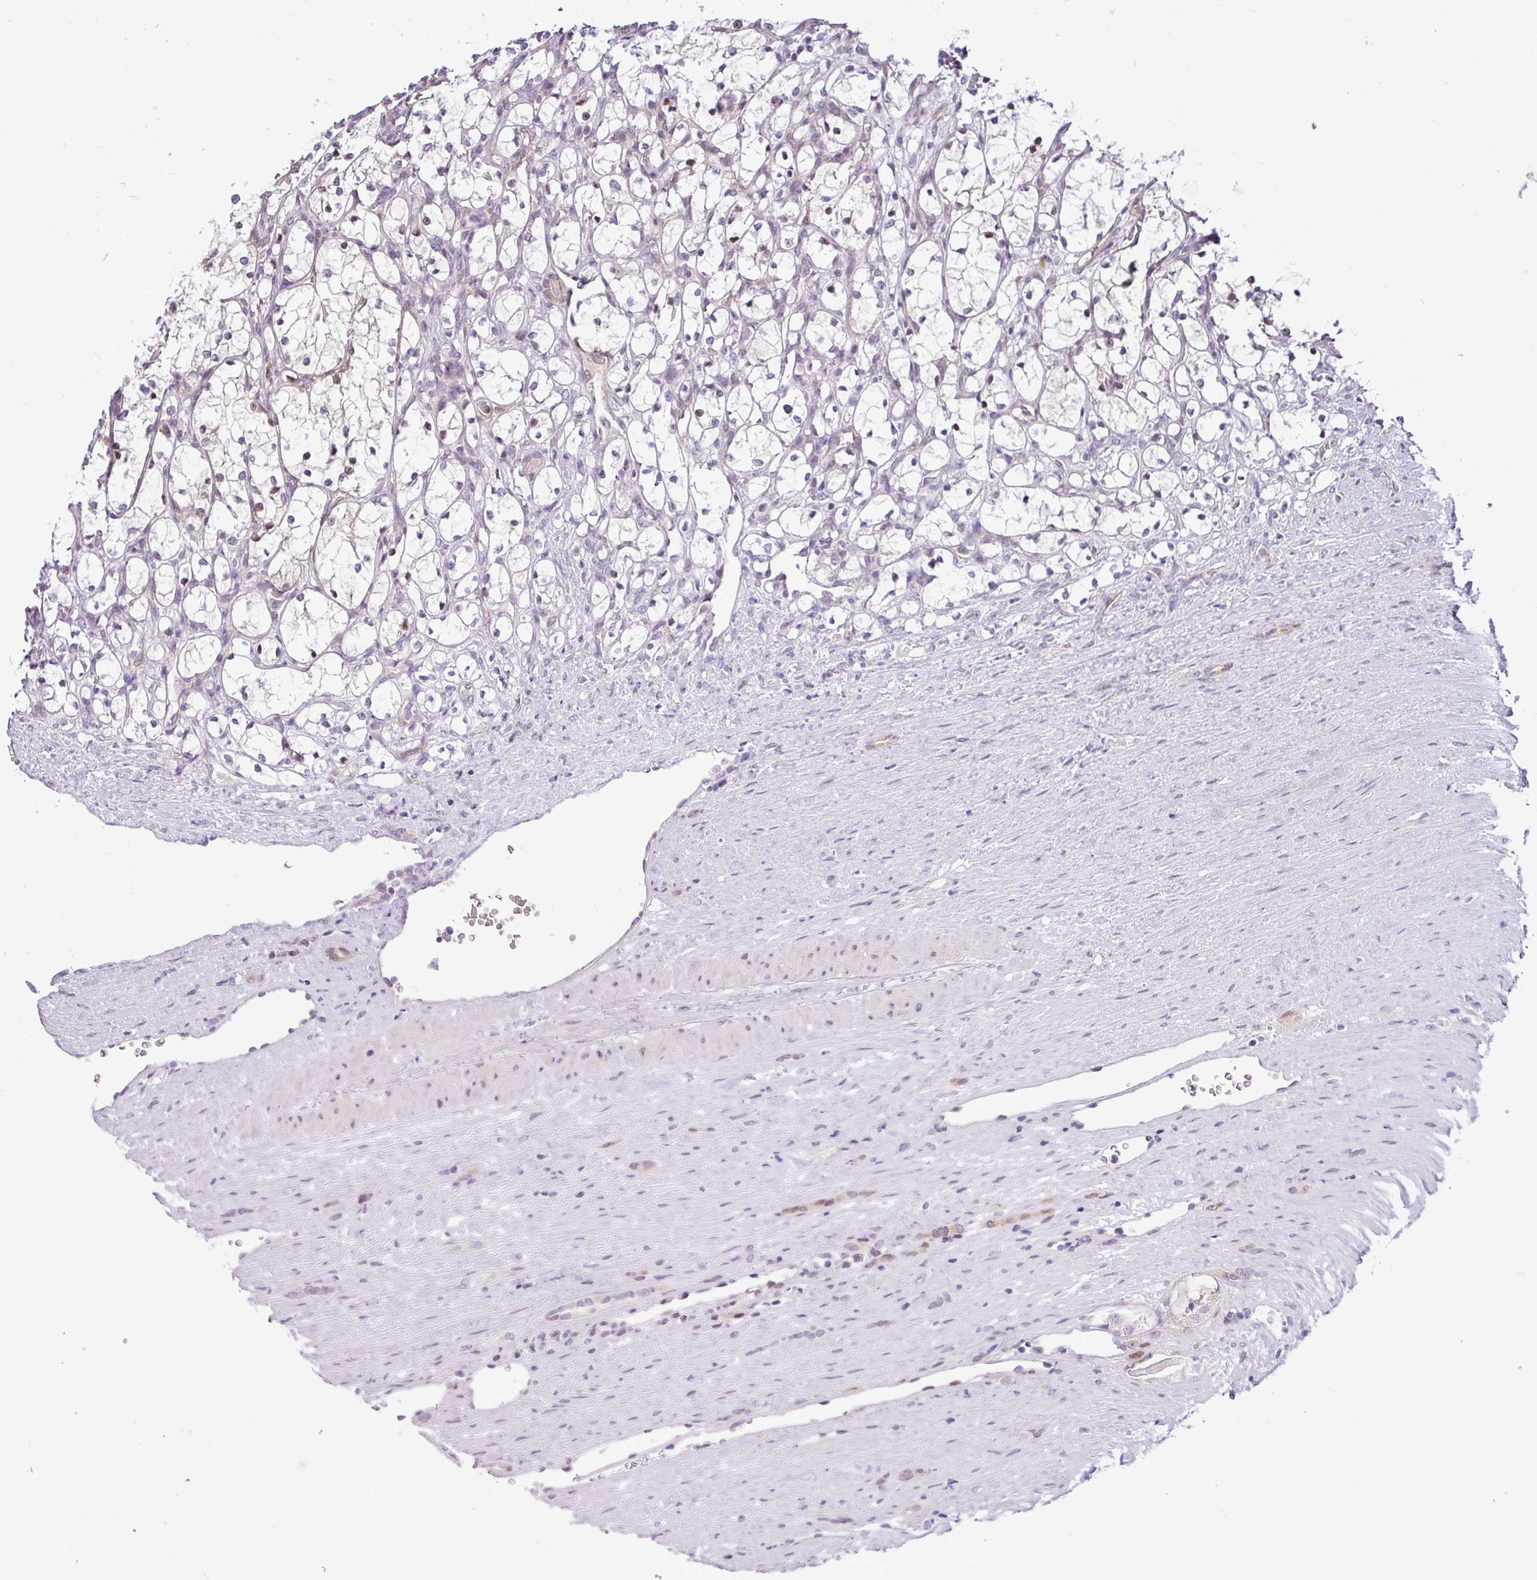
{"staining": {"intensity": "weak", "quantity": "<25%", "location": "nuclear"}, "tissue": "renal cancer", "cell_type": "Tumor cells", "image_type": "cancer", "snomed": [{"axis": "morphology", "description": "Adenocarcinoma, NOS"}, {"axis": "topography", "description": "Kidney"}], "caption": "Histopathology image shows no significant protein expression in tumor cells of renal cancer.", "gene": "NDUFB2", "patient": {"sex": "female", "age": 69}}